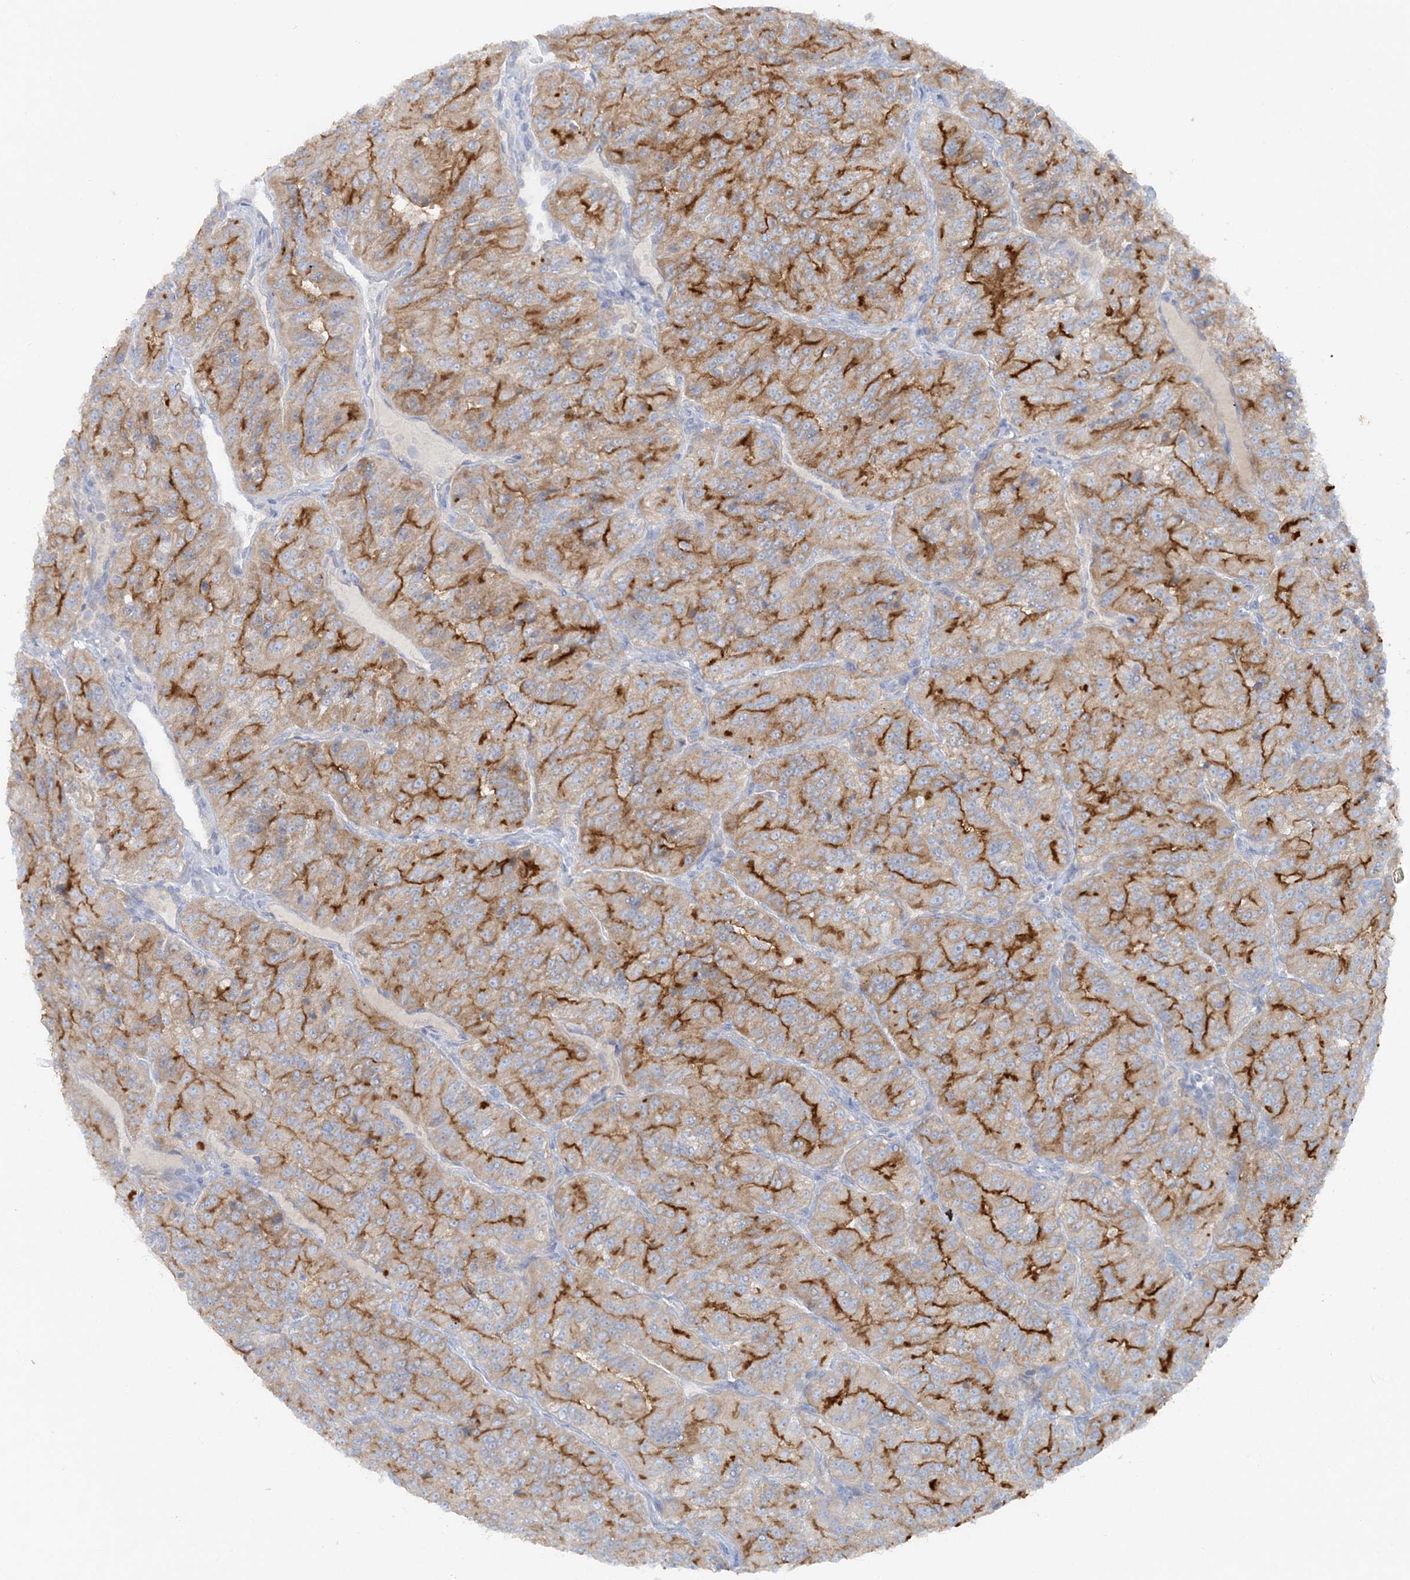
{"staining": {"intensity": "strong", "quantity": "25%-75%", "location": "cytoplasmic/membranous"}, "tissue": "renal cancer", "cell_type": "Tumor cells", "image_type": "cancer", "snomed": [{"axis": "morphology", "description": "Adenocarcinoma, NOS"}, {"axis": "topography", "description": "Kidney"}], "caption": "There is high levels of strong cytoplasmic/membranous expression in tumor cells of renal cancer (adenocarcinoma), as demonstrated by immunohistochemical staining (brown color).", "gene": "ATP11A", "patient": {"sex": "female", "age": 63}}